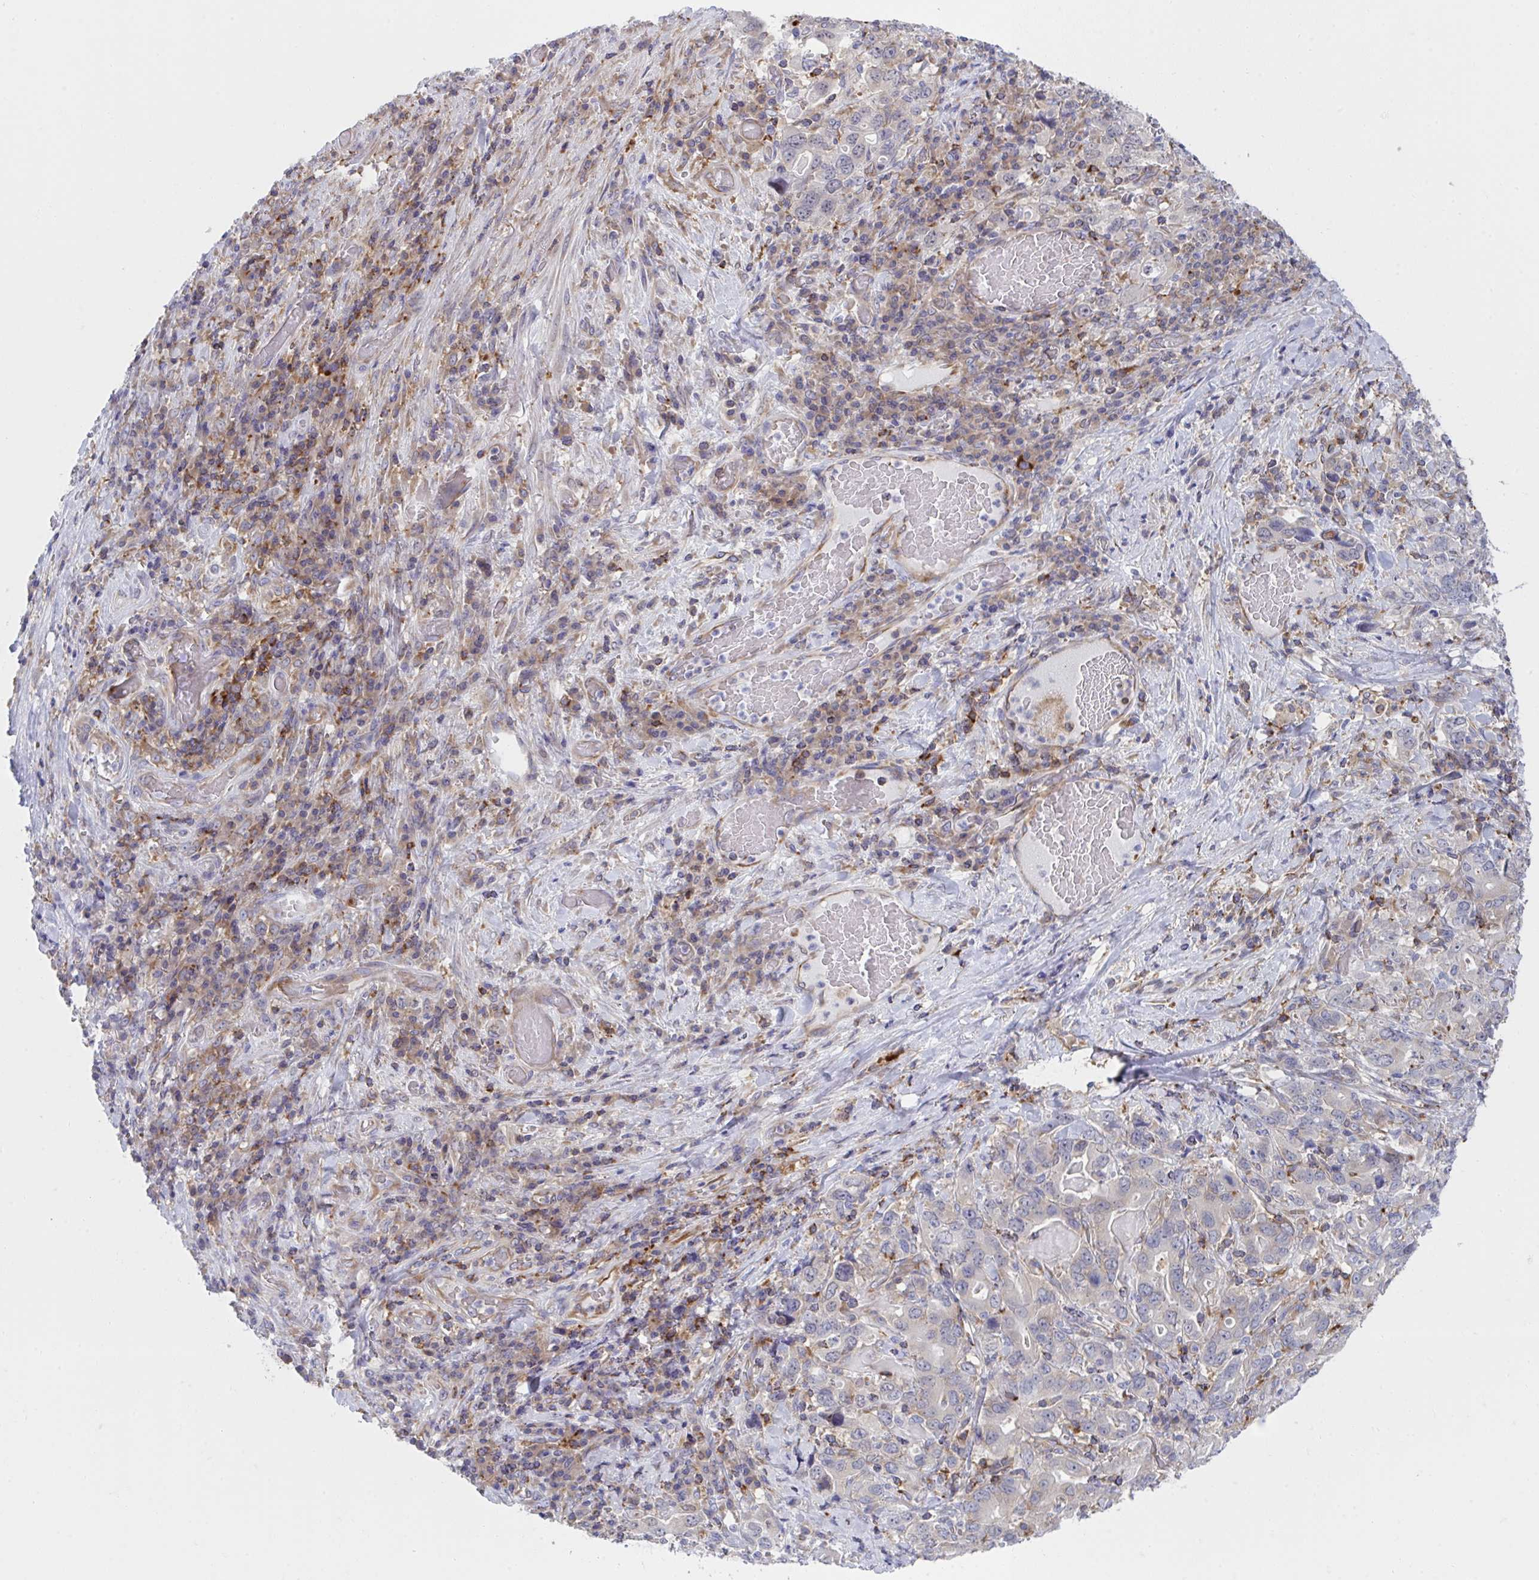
{"staining": {"intensity": "negative", "quantity": "none", "location": "none"}, "tissue": "stomach cancer", "cell_type": "Tumor cells", "image_type": "cancer", "snomed": [{"axis": "morphology", "description": "Adenocarcinoma, NOS"}, {"axis": "topography", "description": "Stomach, upper"}, {"axis": "topography", "description": "Stomach"}], "caption": "High magnification brightfield microscopy of stomach cancer stained with DAB (brown) and counterstained with hematoxylin (blue): tumor cells show no significant positivity.", "gene": "WNK1", "patient": {"sex": "male", "age": 62}}